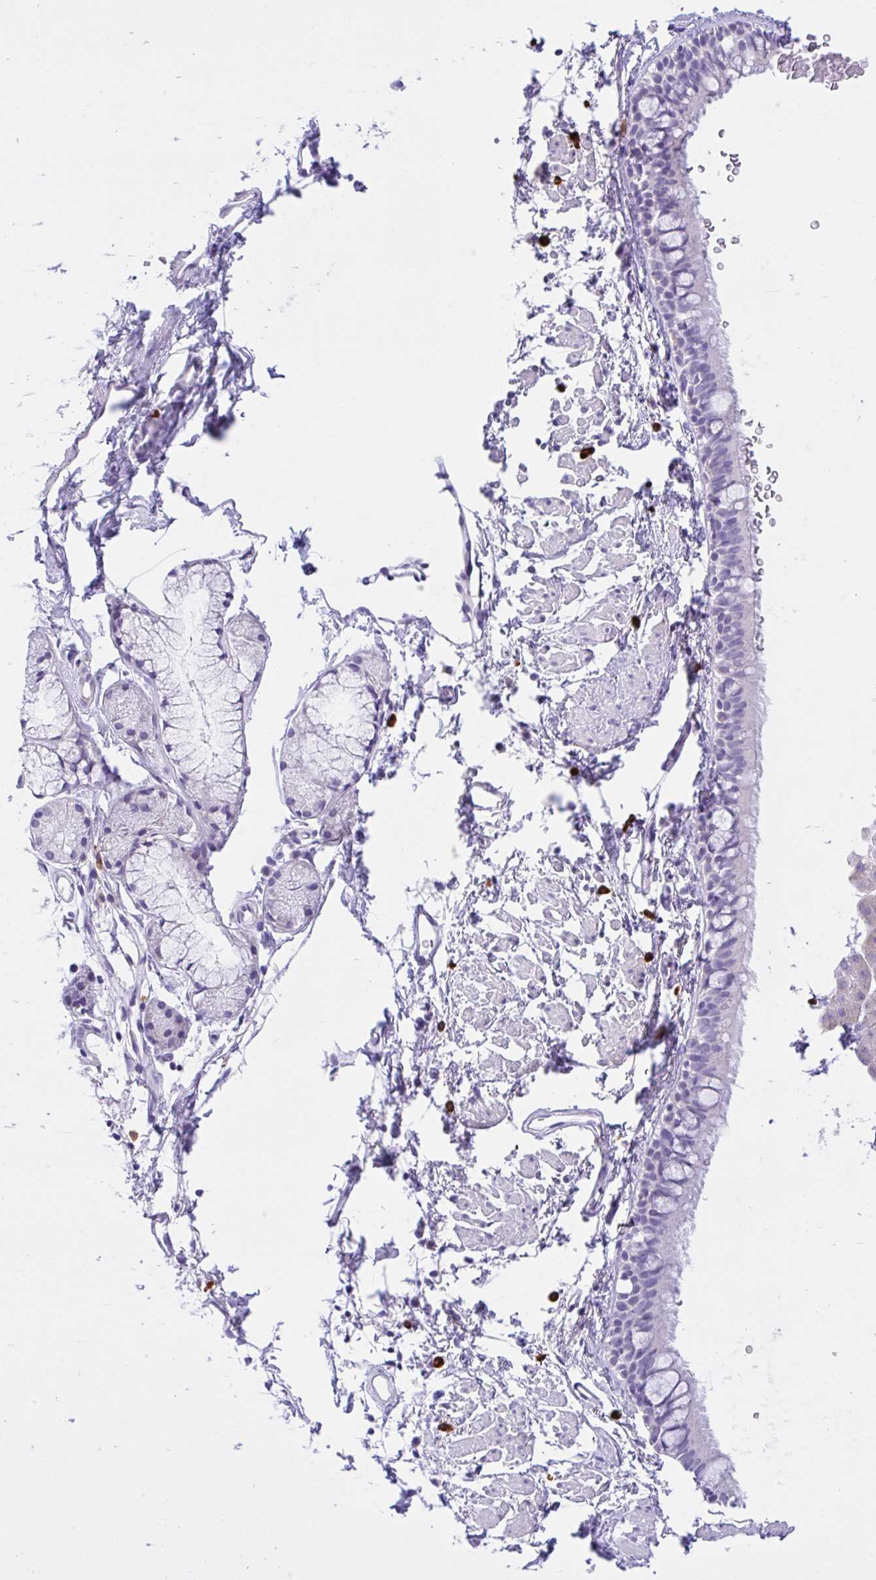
{"staining": {"intensity": "negative", "quantity": "none", "location": "none"}, "tissue": "bronchus", "cell_type": "Respiratory epithelial cells", "image_type": "normal", "snomed": [{"axis": "morphology", "description": "Normal tissue, NOS"}, {"axis": "topography", "description": "Lymph node"}, {"axis": "topography", "description": "Cartilage tissue"}, {"axis": "topography", "description": "Bronchus"}], "caption": "DAB immunohistochemical staining of benign human bronchus displays no significant staining in respiratory epithelial cells.", "gene": "NCF1", "patient": {"sex": "female", "age": 70}}